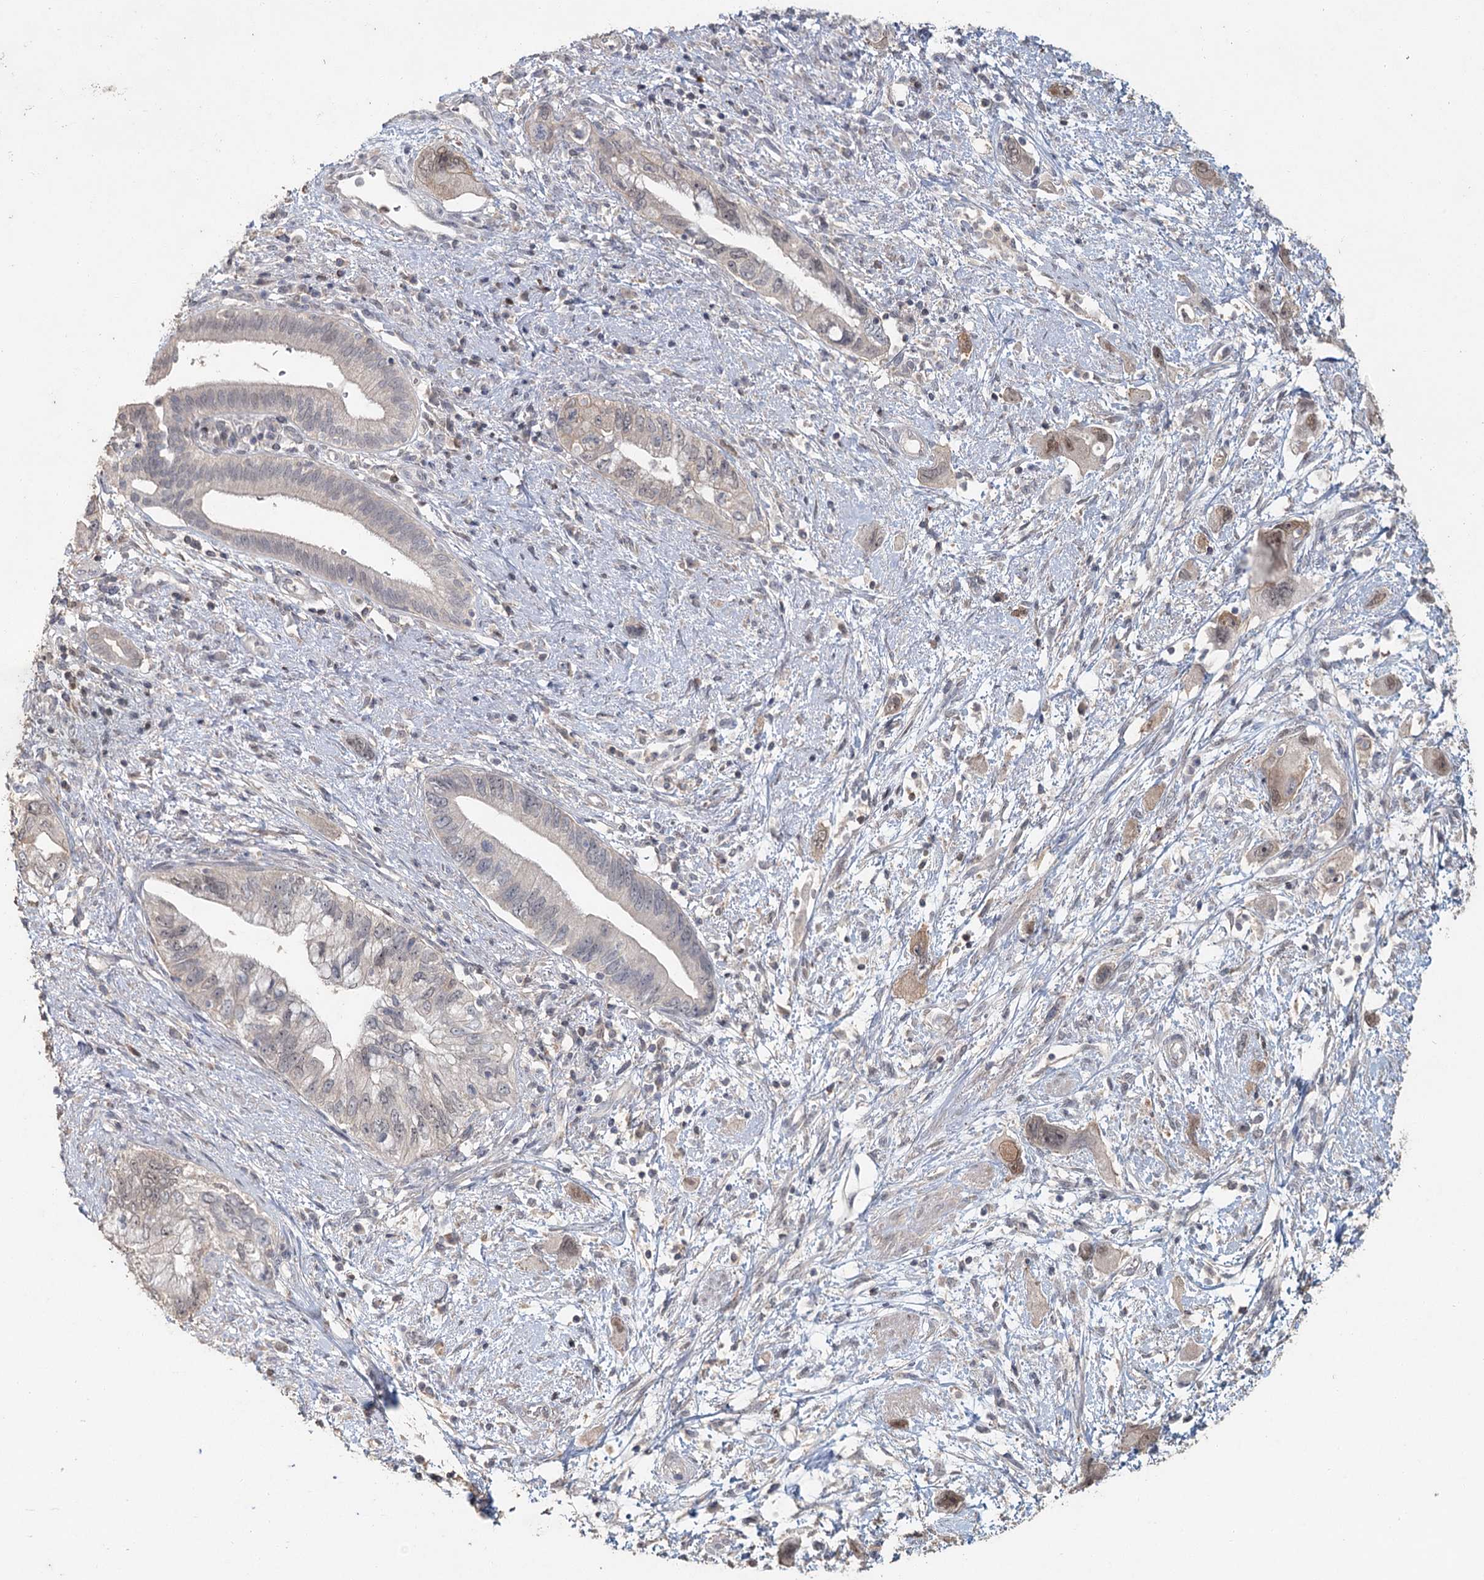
{"staining": {"intensity": "weak", "quantity": "<25%", "location": "cytoplasmic/membranous,nuclear"}, "tissue": "pancreatic cancer", "cell_type": "Tumor cells", "image_type": "cancer", "snomed": [{"axis": "morphology", "description": "Adenocarcinoma, NOS"}, {"axis": "topography", "description": "Pancreas"}], "caption": "Tumor cells are negative for protein expression in human pancreatic cancer (adenocarcinoma).", "gene": "ADK", "patient": {"sex": "female", "age": 73}}